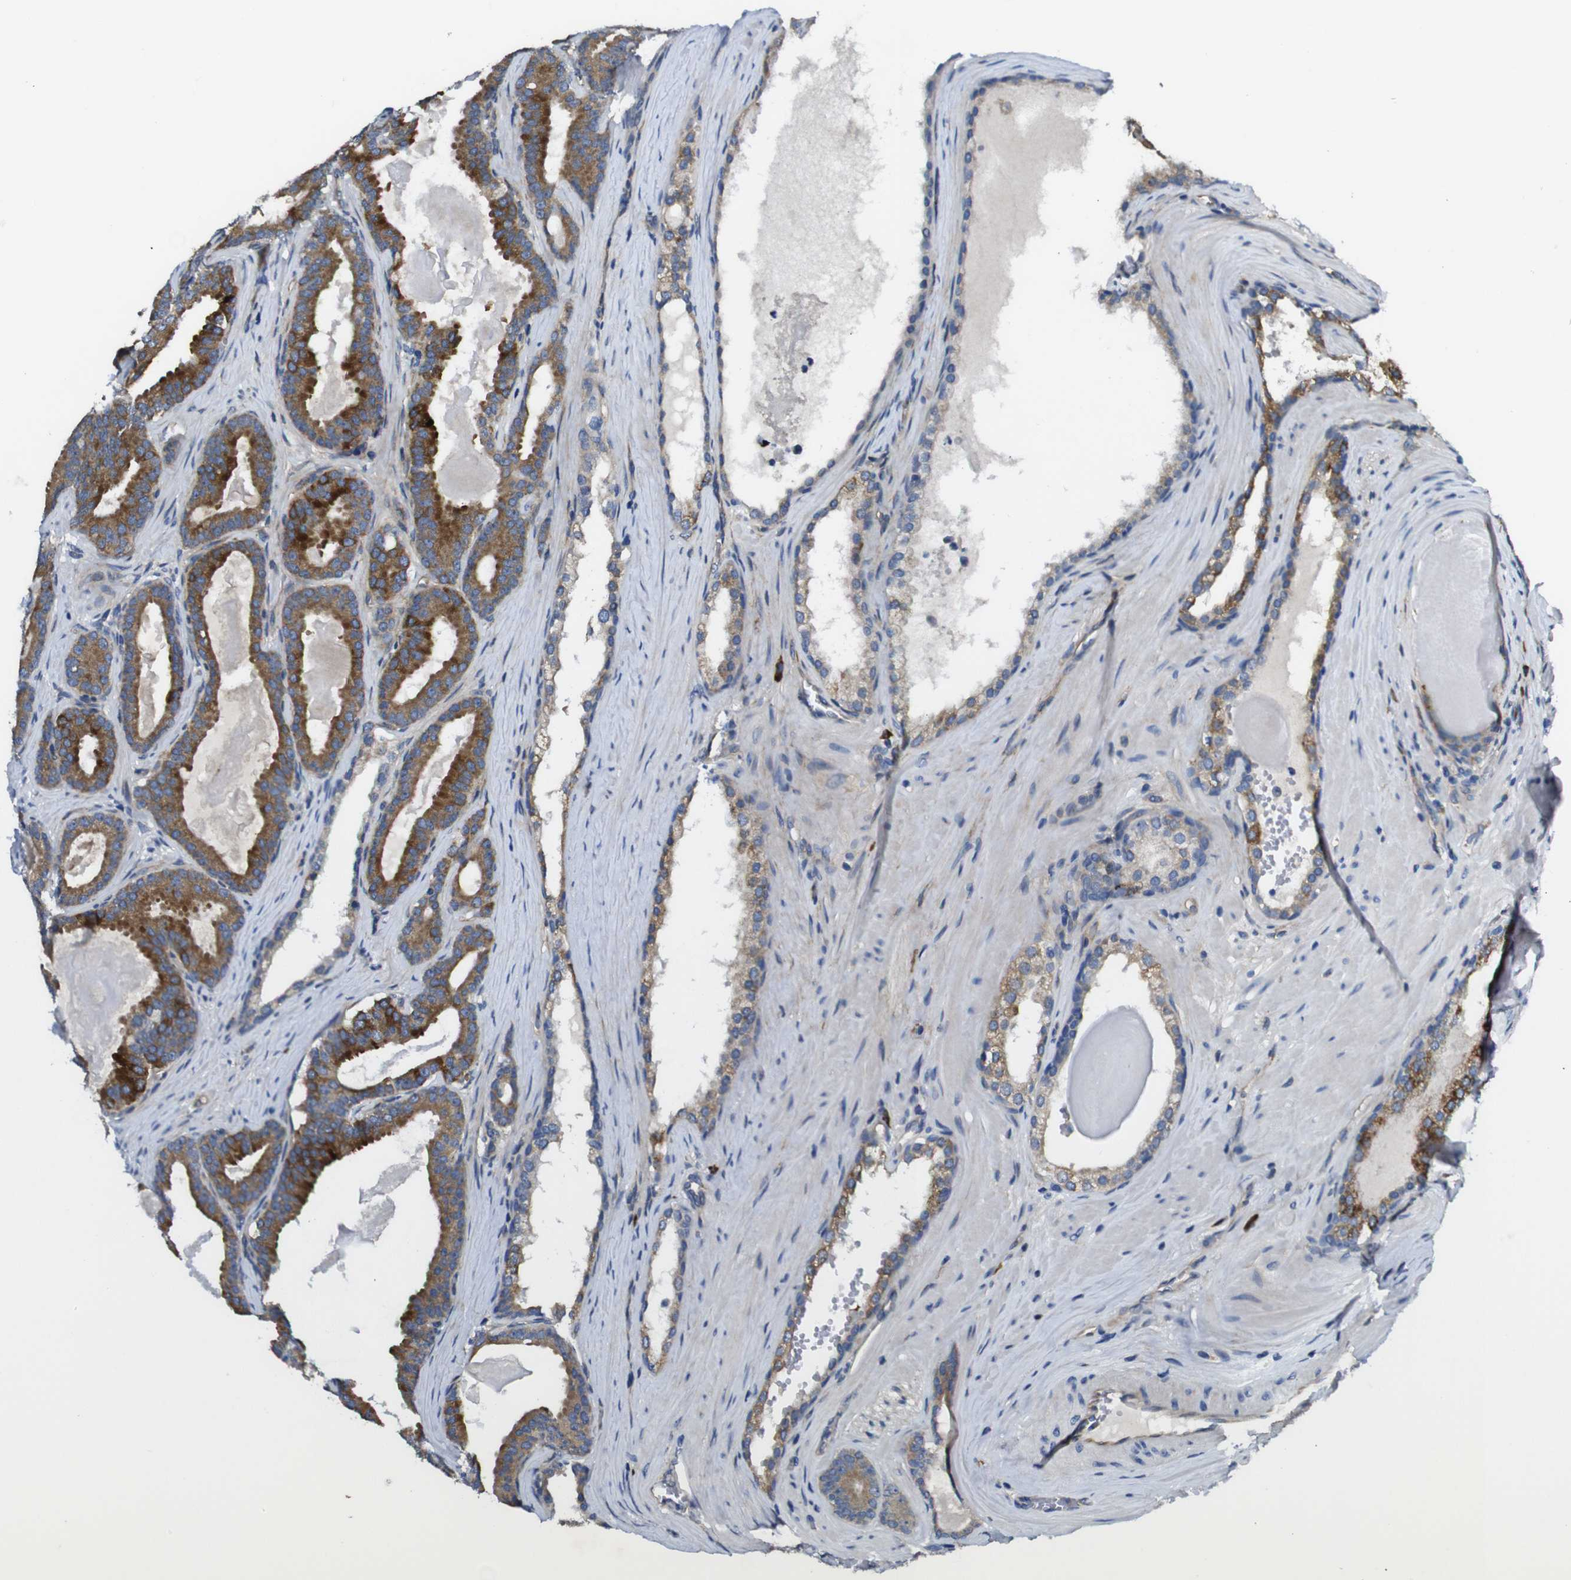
{"staining": {"intensity": "strong", "quantity": ">75%", "location": "cytoplasmic/membranous"}, "tissue": "prostate cancer", "cell_type": "Tumor cells", "image_type": "cancer", "snomed": [{"axis": "morphology", "description": "Adenocarcinoma, High grade"}, {"axis": "topography", "description": "Prostate"}], "caption": "Protein expression analysis of prostate cancer (high-grade adenocarcinoma) displays strong cytoplasmic/membranous staining in approximately >75% of tumor cells.", "gene": "UBE2G2", "patient": {"sex": "male", "age": 60}}